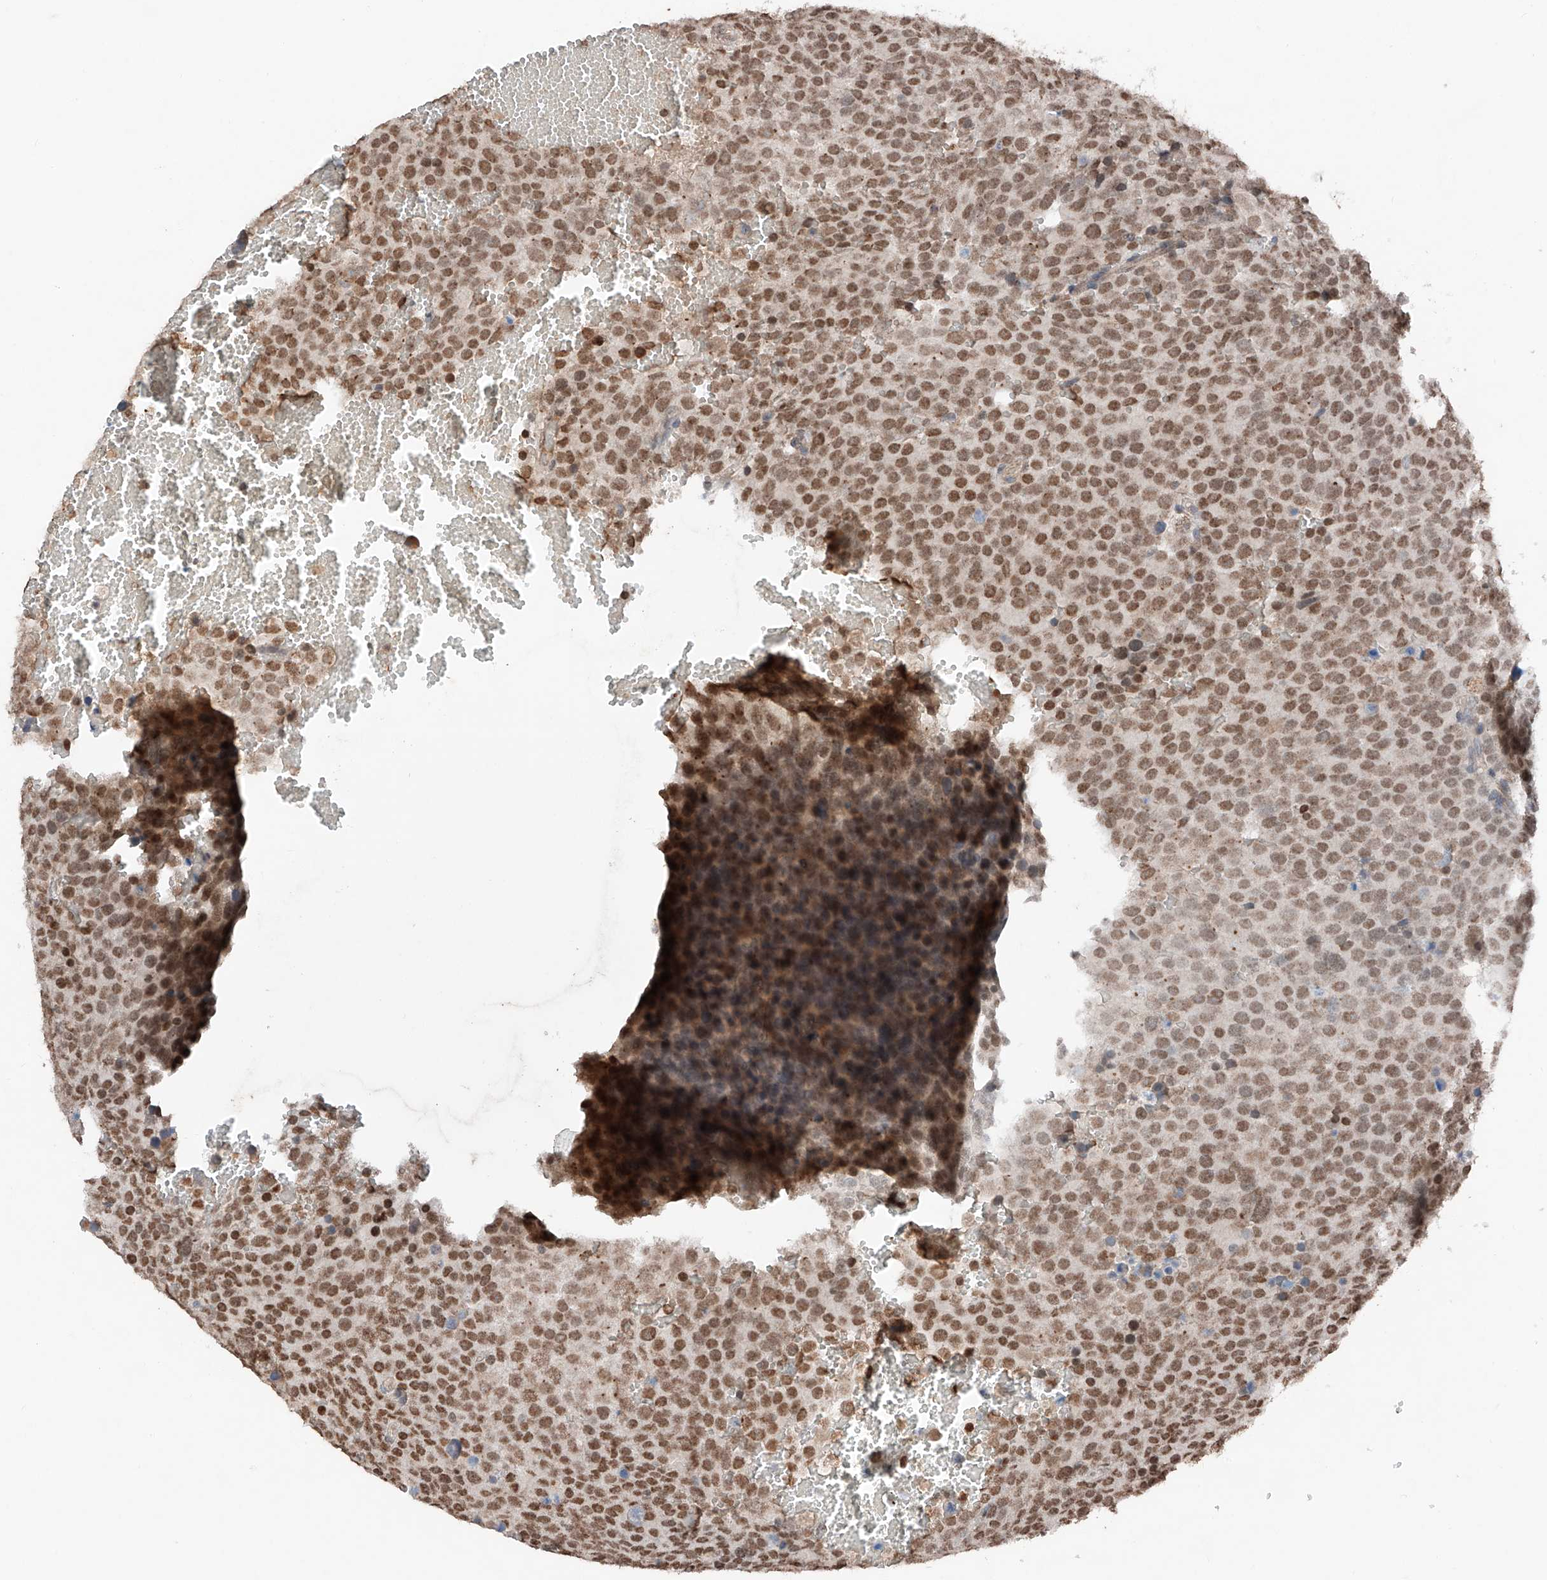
{"staining": {"intensity": "moderate", "quantity": ">75%", "location": "nuclear"}, "tissue": "testis cancer", "cell_type": "Tumor cells", "image_type": "cancer", "snomed": [{"axis": "morphology", "description": "Seminoma, NOS"}, {"axis": "topography", "description": "Testis"}], "caption": "Human seminoma (testis) stained with a brown dye demonstrates moderate nuclear positive staining in about >75% of tumor cells.", "gene": "TBX4", "patient": {"sex": "male", "age": 71}}